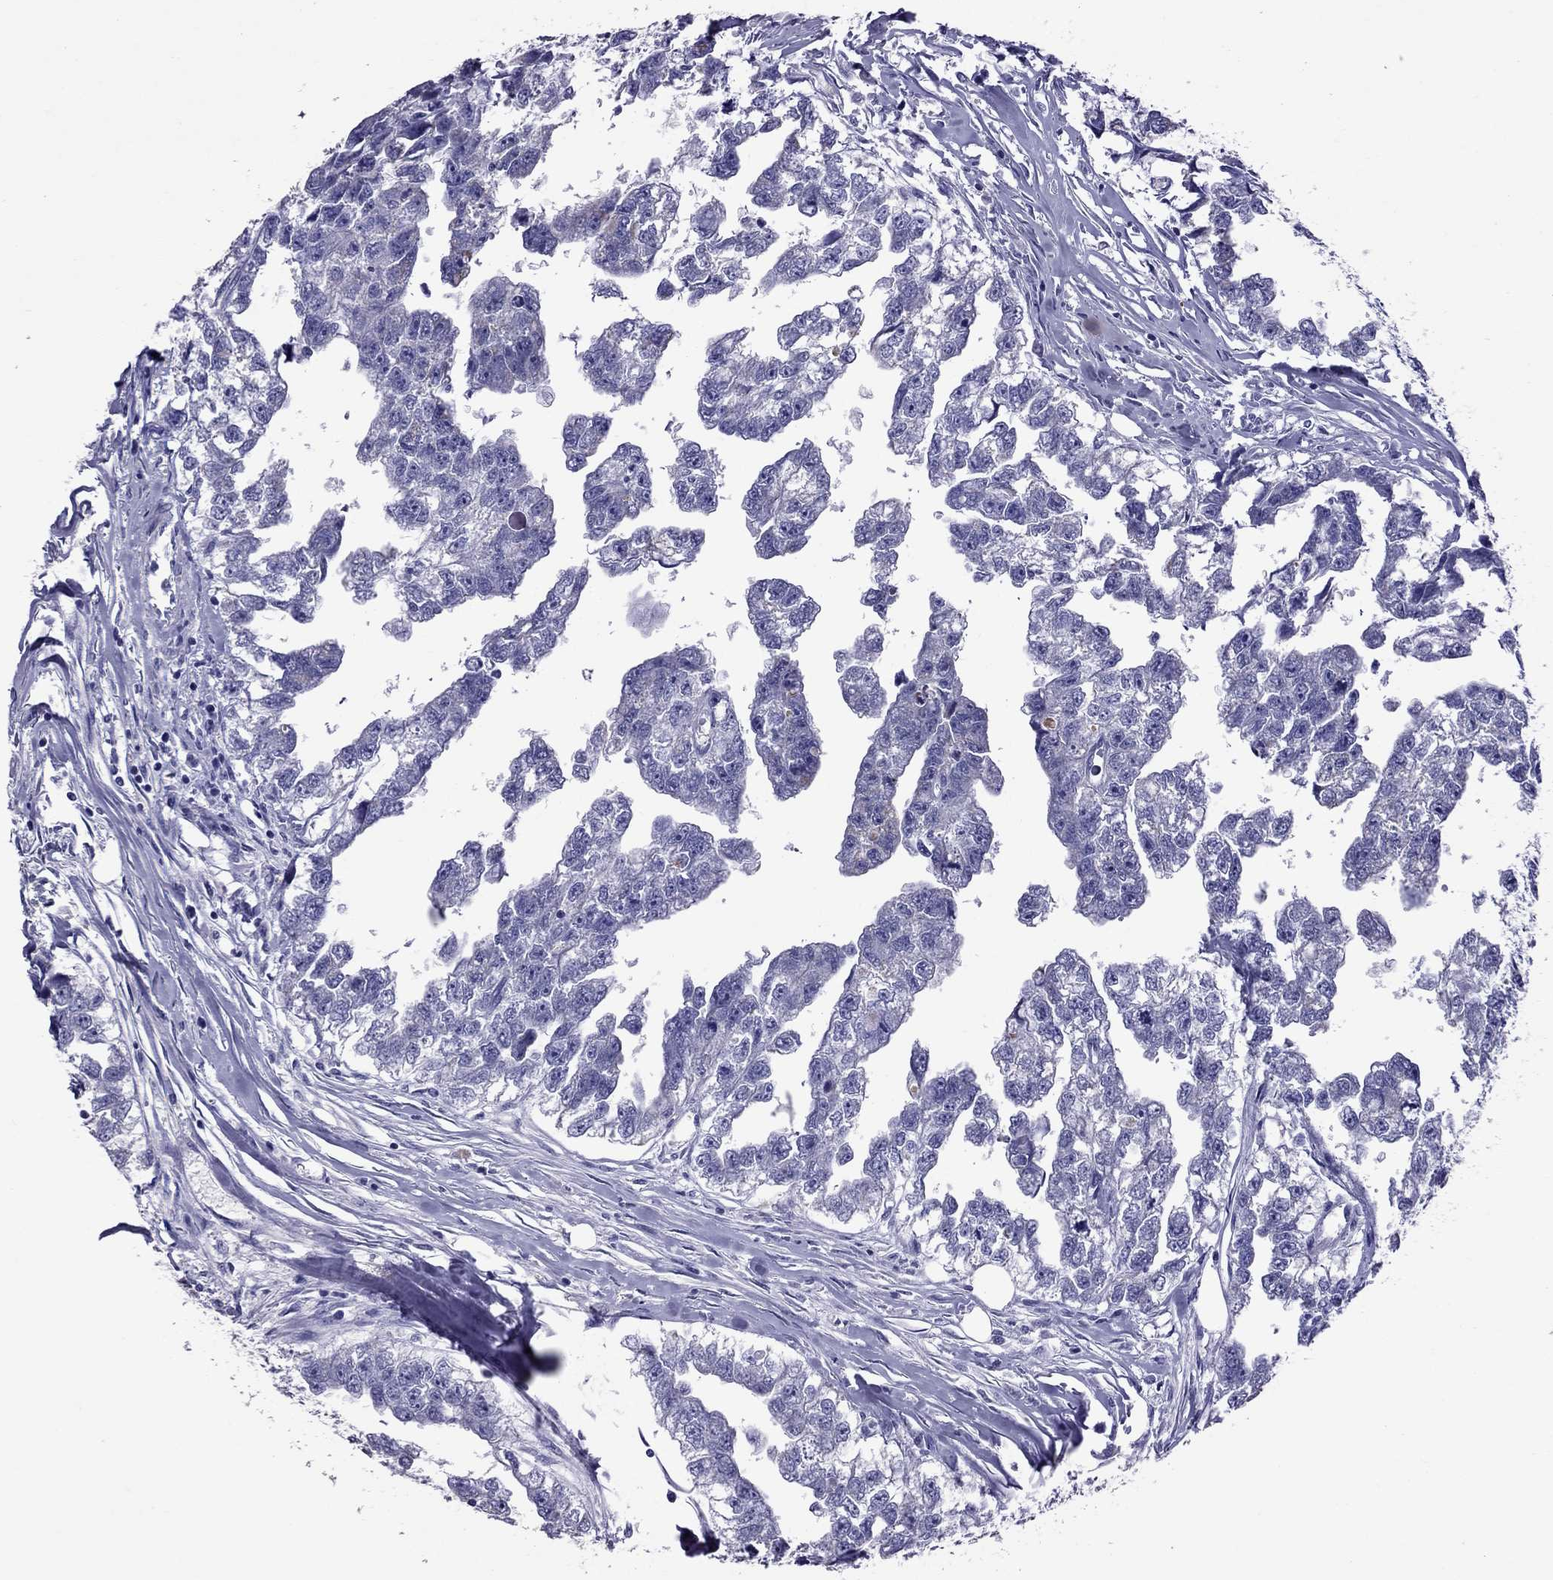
{"staining": {"intensity": "negative", "quantity": "none", "location": "none"}, "tissue": "testis cancer", "cell_type": "Tumor cells", "image_type": "cancer", "snomed": [{"axis": "morphology", "description": "Carcinoma, Embryonal, NOS"}, {"axis": "morphology", "description": "Teratoma, malignant, NOS"}, {"axis": "topography", "description": "Testis"}], "caption": "Immunohistochemistry (IHC) photomicrograph of embryonal carcinoma (testis) stained for a protein (brown), which displays no positivity in tumor cells.", "gene": "TTLL13", "patient": {"sex": "male", "age": 44}}